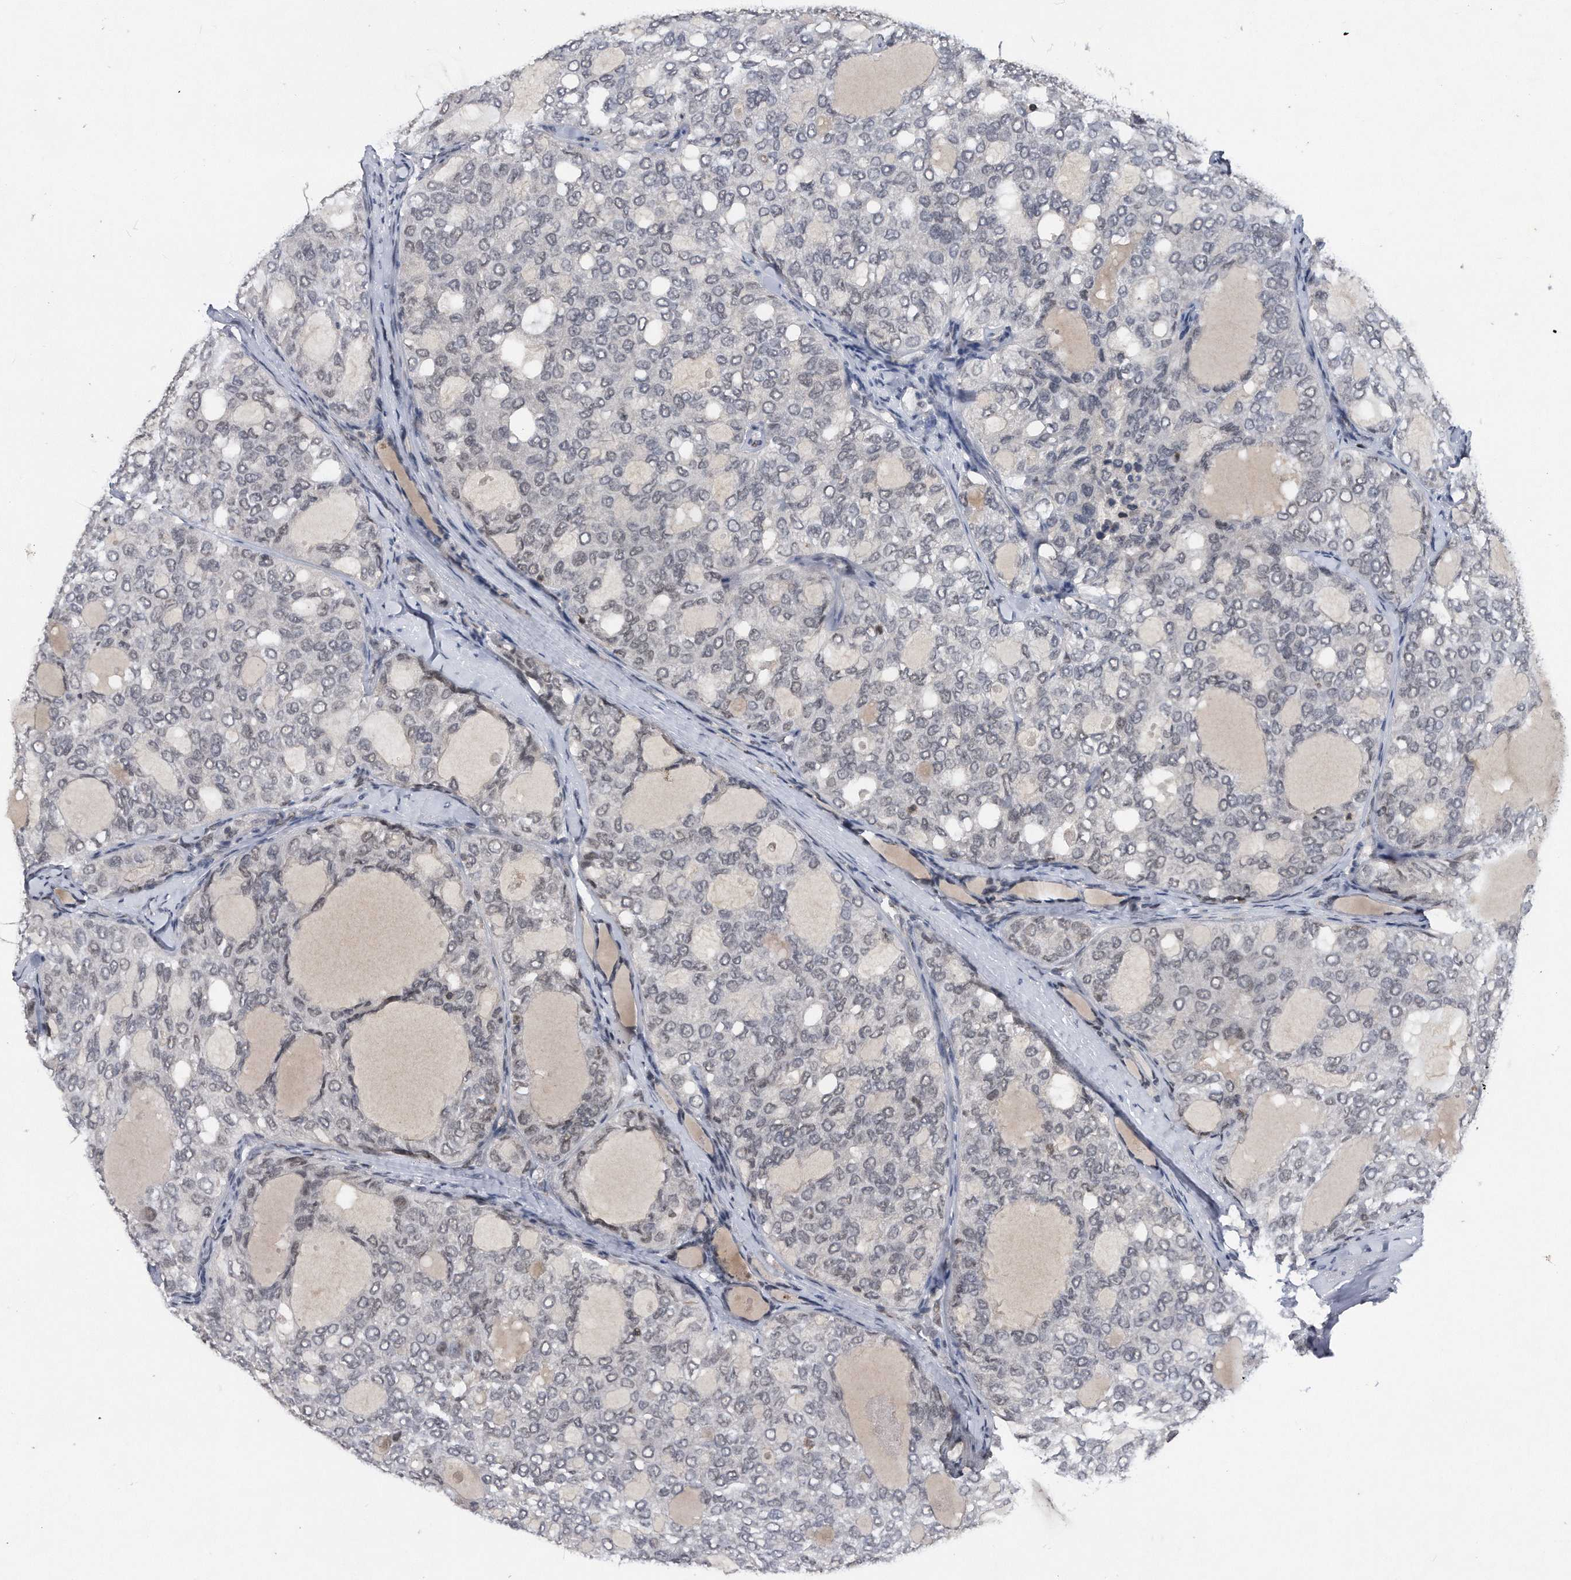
{"staining": {"intensity": "negative", "quantity": "none", "location": "none"}, "tissue": "thyroid cancer", "cell_type": "Tumor cells", "image_type": "cancer", "snomed": [{"axis": "morphology", "description": "Follicular adenoma carcinoma, NOS"}, {"axis": "topography", "description": "Thyroid gland"}], "caption": "A high-resolution photomicrograph shows immunohistochemistry (IHC) staining of thyroid follicular adenoma carcinoma, which reveals no significant positivity in tumor cells. (DAB IHC with hematoxylin counter stain).", "gene": "VIRMA", "patient": {"sex": "male", "age": 75}}